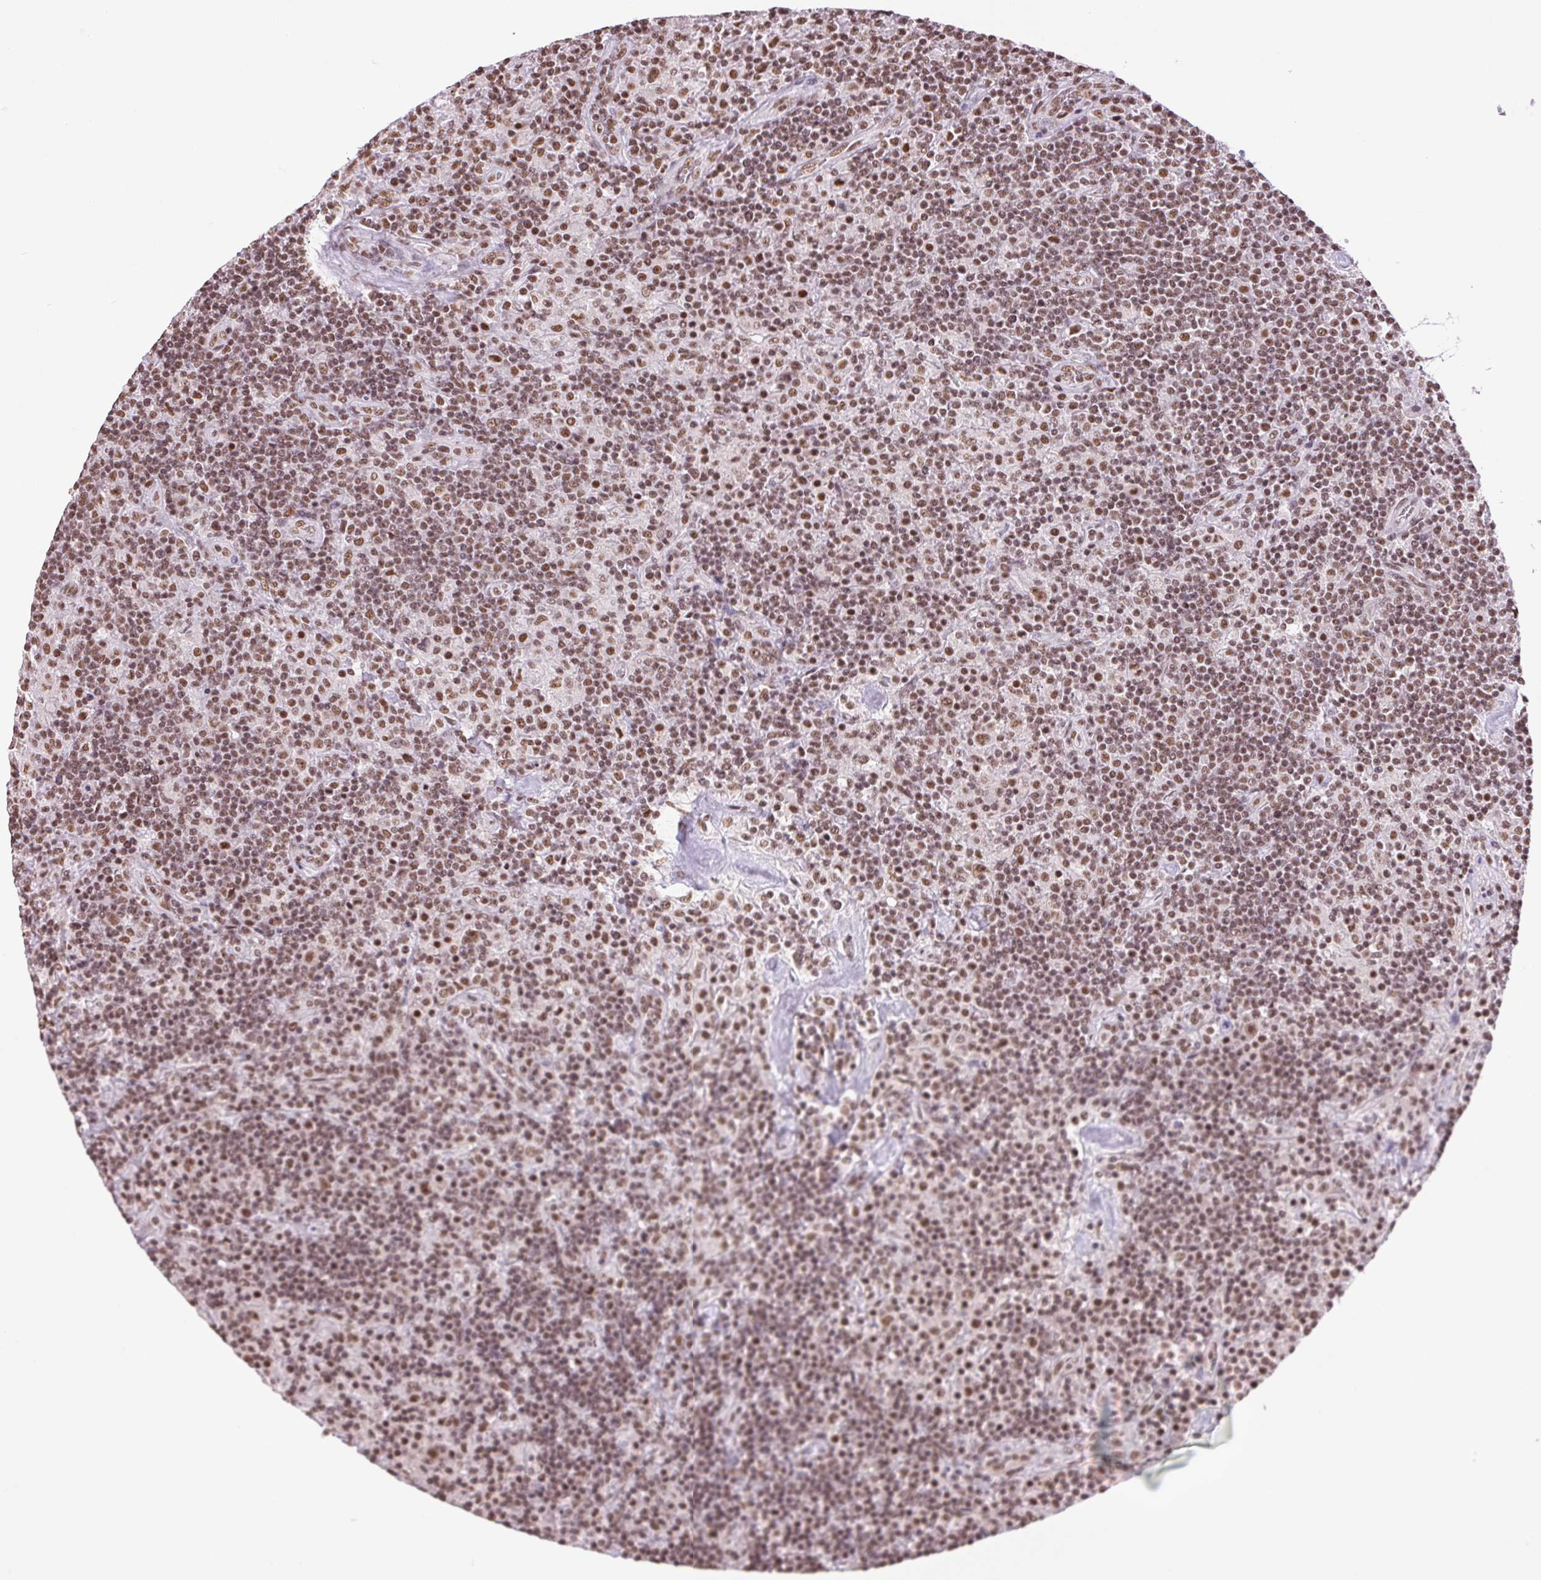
{"staining": {"intensity": "moderate", "quantity": ">75%", "location": "nuclear"}, "tissue": "lymphoma", "cell_type": "Tumor cells", "image_type": "cancer", "snomed": [{"axis": "morphology", "description": "Hodgkin's disease, NOS"}, {"axis": "topography", "description": "Lymph node"}], "caption": "Immunohistochemical staining of lymphoma displays medium levels of moderate nuclear staining in approximately >75% of tumor cells.", "gene": "IK", "patient": {"sex": "male", "age": 70}}